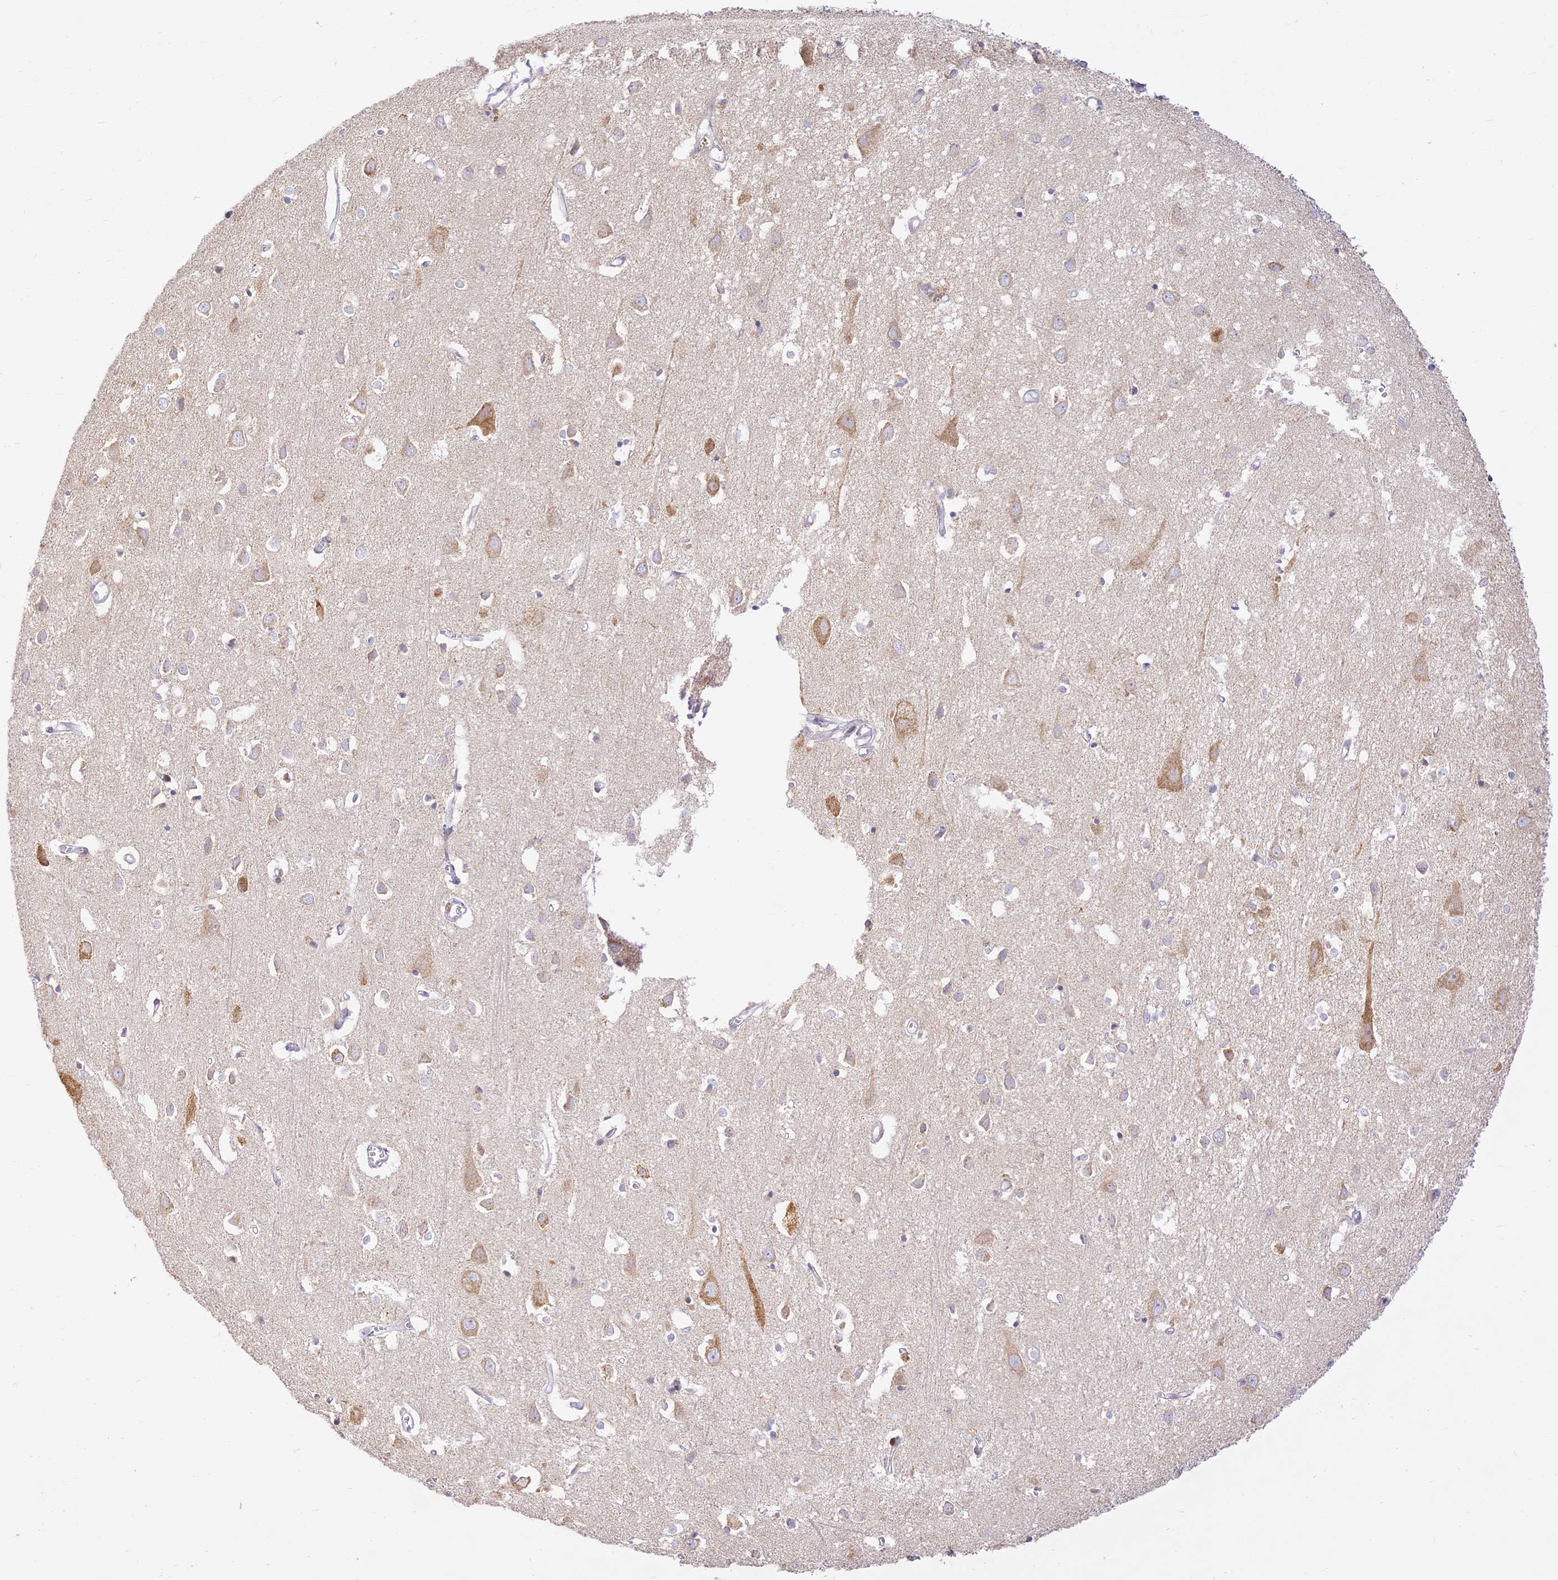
{"staining": {"intensity": "negative", "quantity": "none", "location": "none"}, "tissue": "cerebral cortex", "cell_type": "Endothelial cells", "image_type": "normal", "snomed": [{"axis": "morphology", "description": "Normal tissue, NOS"}, {"axis": "topography", "description": "Cerebral cortex"}], "caption": "High power microscopy image of an IHC micrograph of unremarkable cerebral cortex, revealing no significant positivity in endothelial cells.", "gene": "LRRC15", "patient": {"sex": "female", "age": 64}}